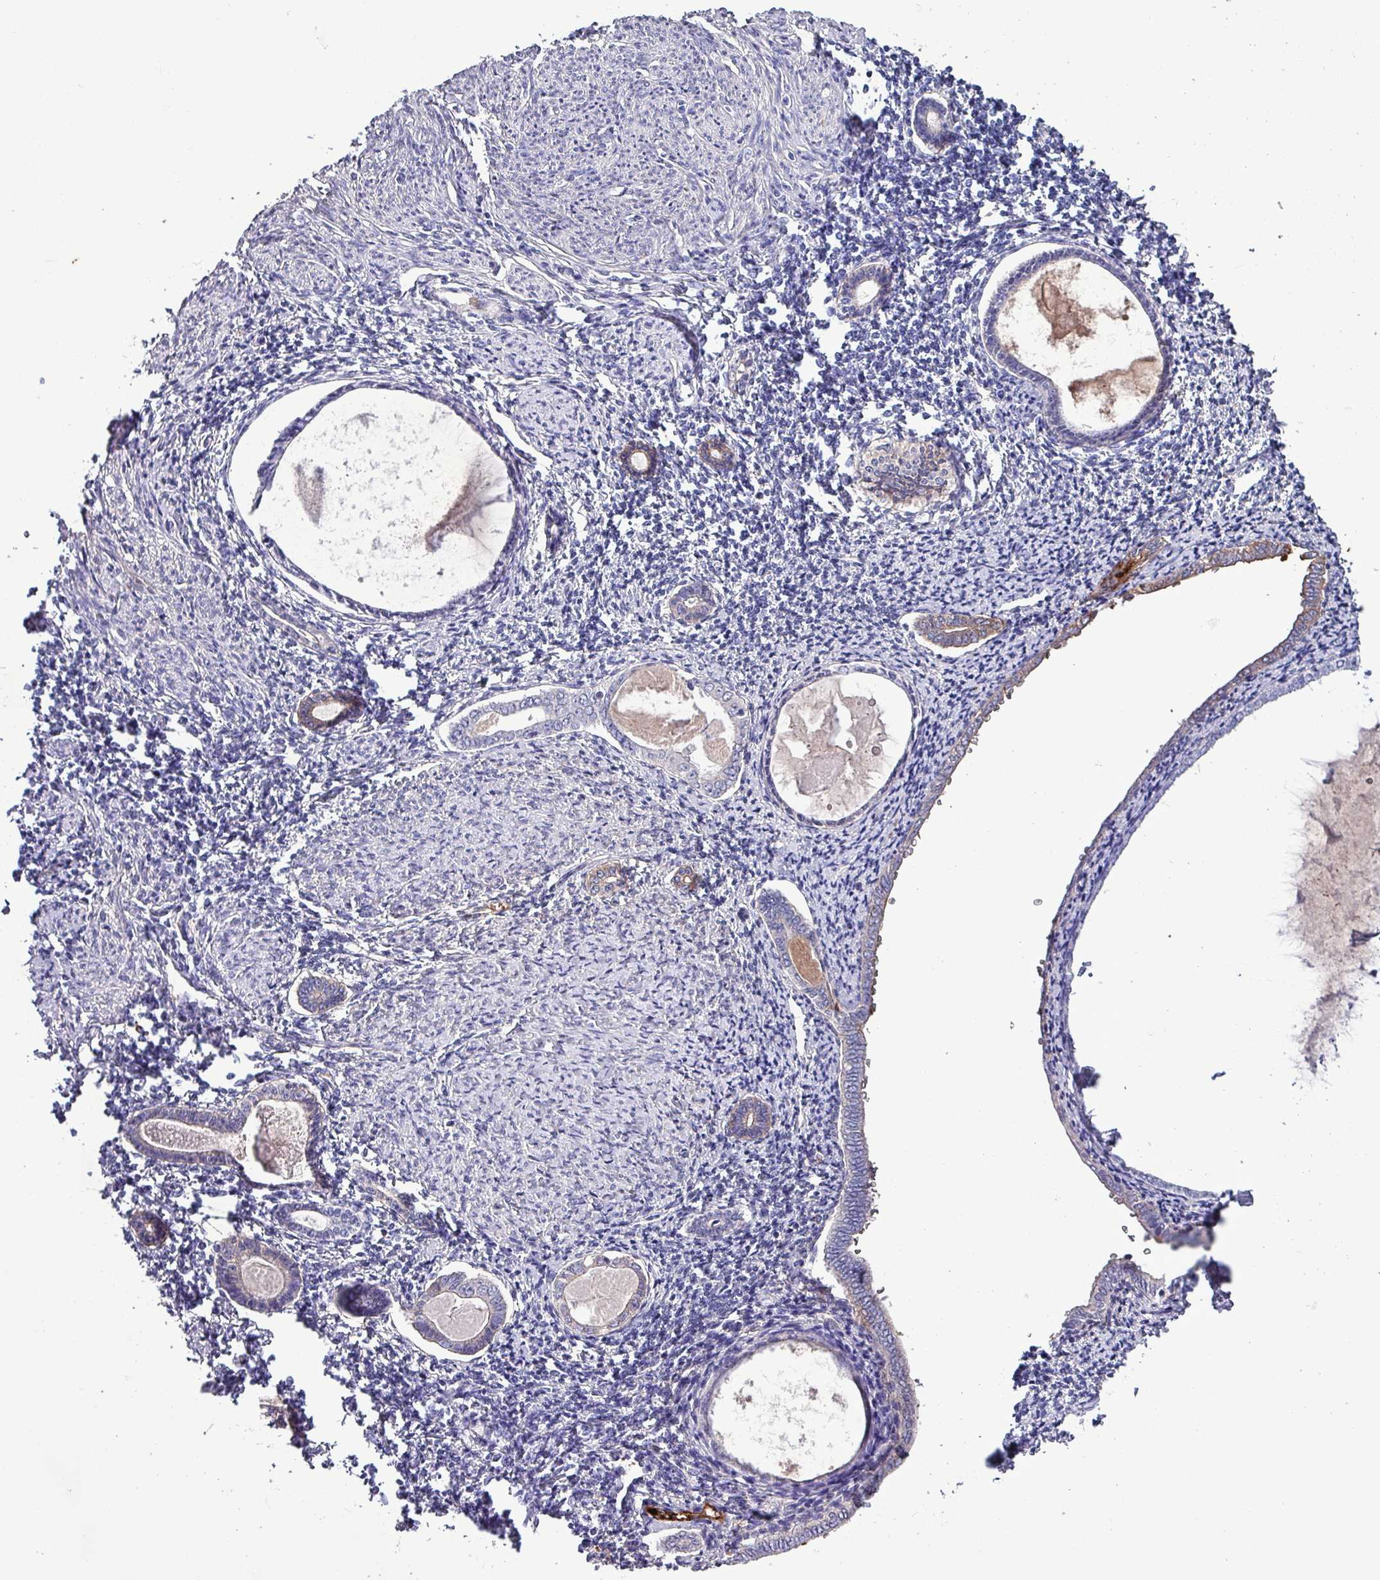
{"staining": {"intensity": "weak", "quantity": "25%-75%", "location": "cytoplasmic/membranous"}, "tissue": "endometrium", "cell_type": "Cells in endometrial stroma", "image_type": "normal", "snomed": [{"axis": "morphology", "description": "Normal tissue, NOS"}, {"axis": "topography", "description": "Endometrium"}], "caption": "Approximately 25%-75% of cells in endometrial stroma in unremarkable endometrium display weak cytoplasmic/membranous protein expression as visualized by brown immunohistochemical staining.", "gene": "HPR", "patient": {"sex": "female", "age": 63}}